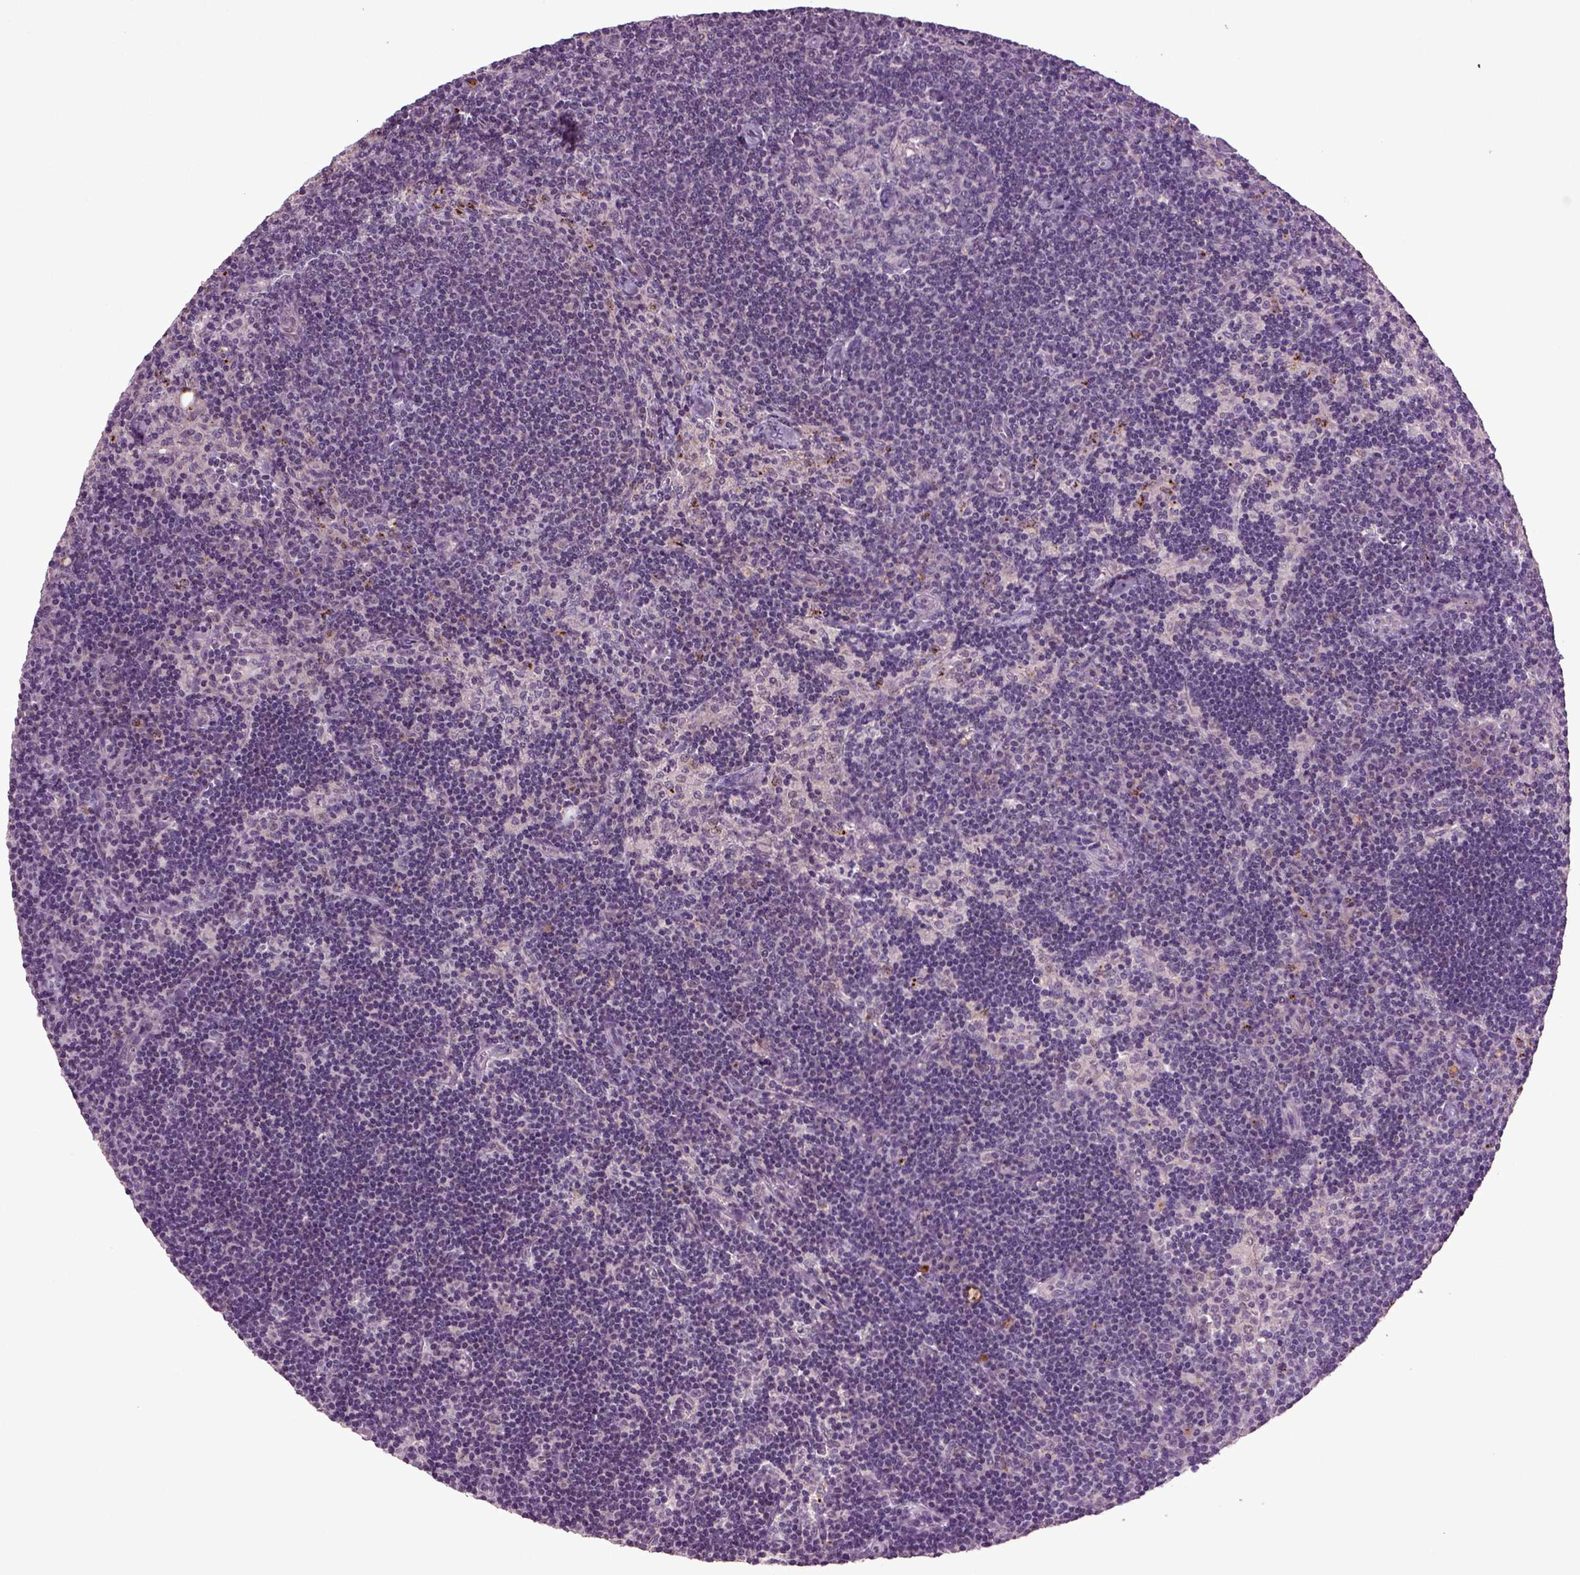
{"staining": {"intensity": "negative", "quantity": "none", "location": "none"}, "tissue": "lymph node", "cell_type": "Germinal center cells", "image_type": "normal", "snomed": [{"axis": "morphology", "description": "Normal tissue, NOS"}, {"axis": "topography", "description": "Lymph node"}], "caption": "A high-resolution histopathology image shows immunohistochemistry (IHC) staining of normal lymph node, which displays no significant positivity in germinal center cells.", "gene": "SLC17A6", "patient": {"sex": "female", "age": 34}}